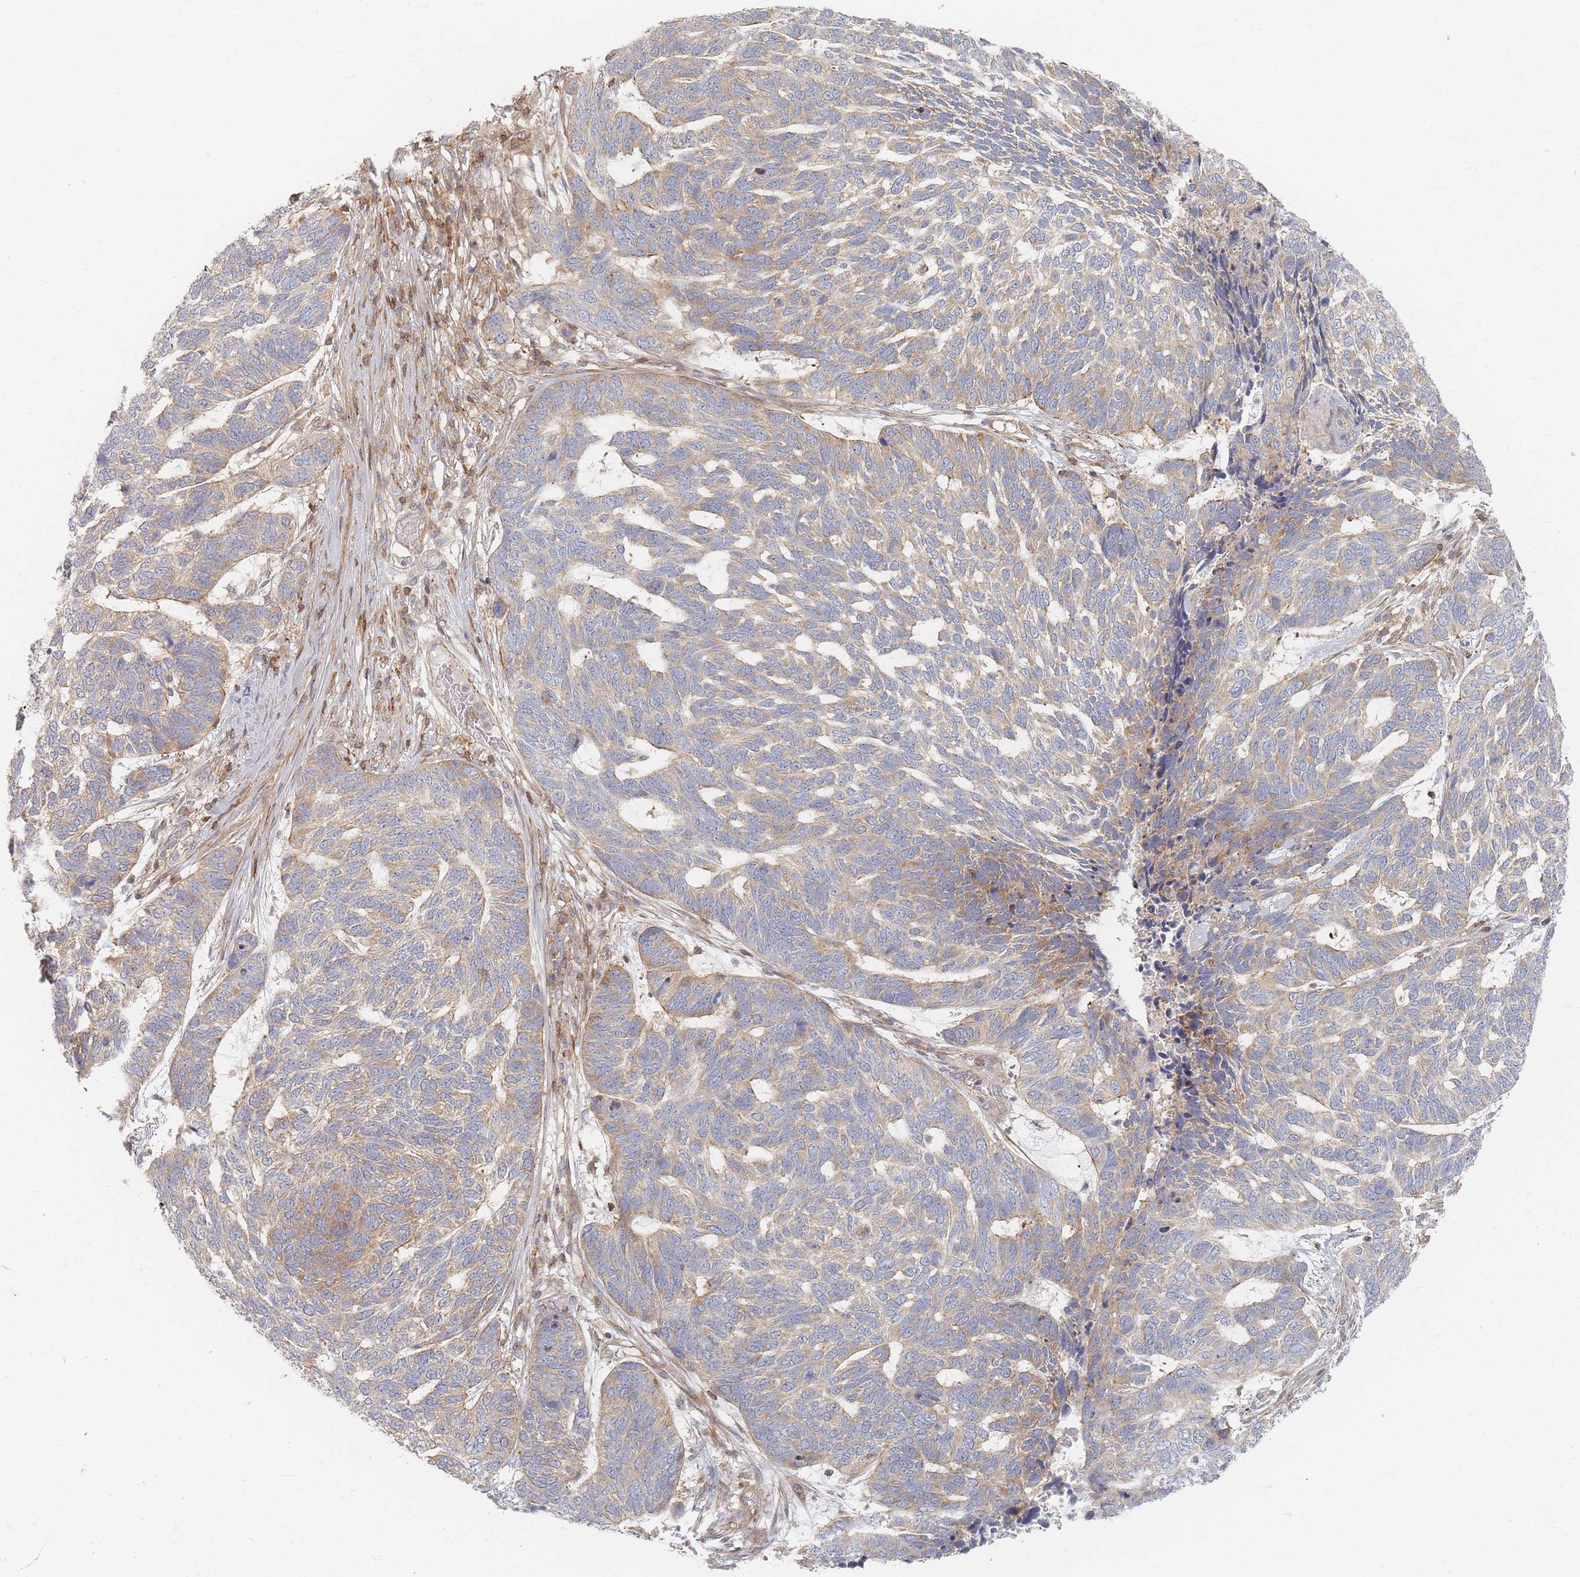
{"staining": {"intensity": "weak", "quantity": "25%-75%", "location": "cytoplasmic/membranous"}, "tissue": "skin cancer", "cell_type": "Tumor cells", "image_type": "cancer", "snomed": [{"axis": "morphology", "description": "Basal cell carcinoma"}, {"axis": "topography", "description": "Skin"}], "caption": "IHC photomicrograph of skin cancer stained for a protein (brown), which reveals low levels of weak cytoplasmic/membranous staining in about 25%-75% of tumor cells.", "gene": "ZNF852", "patient": {"sex": "female", "age": 65}}